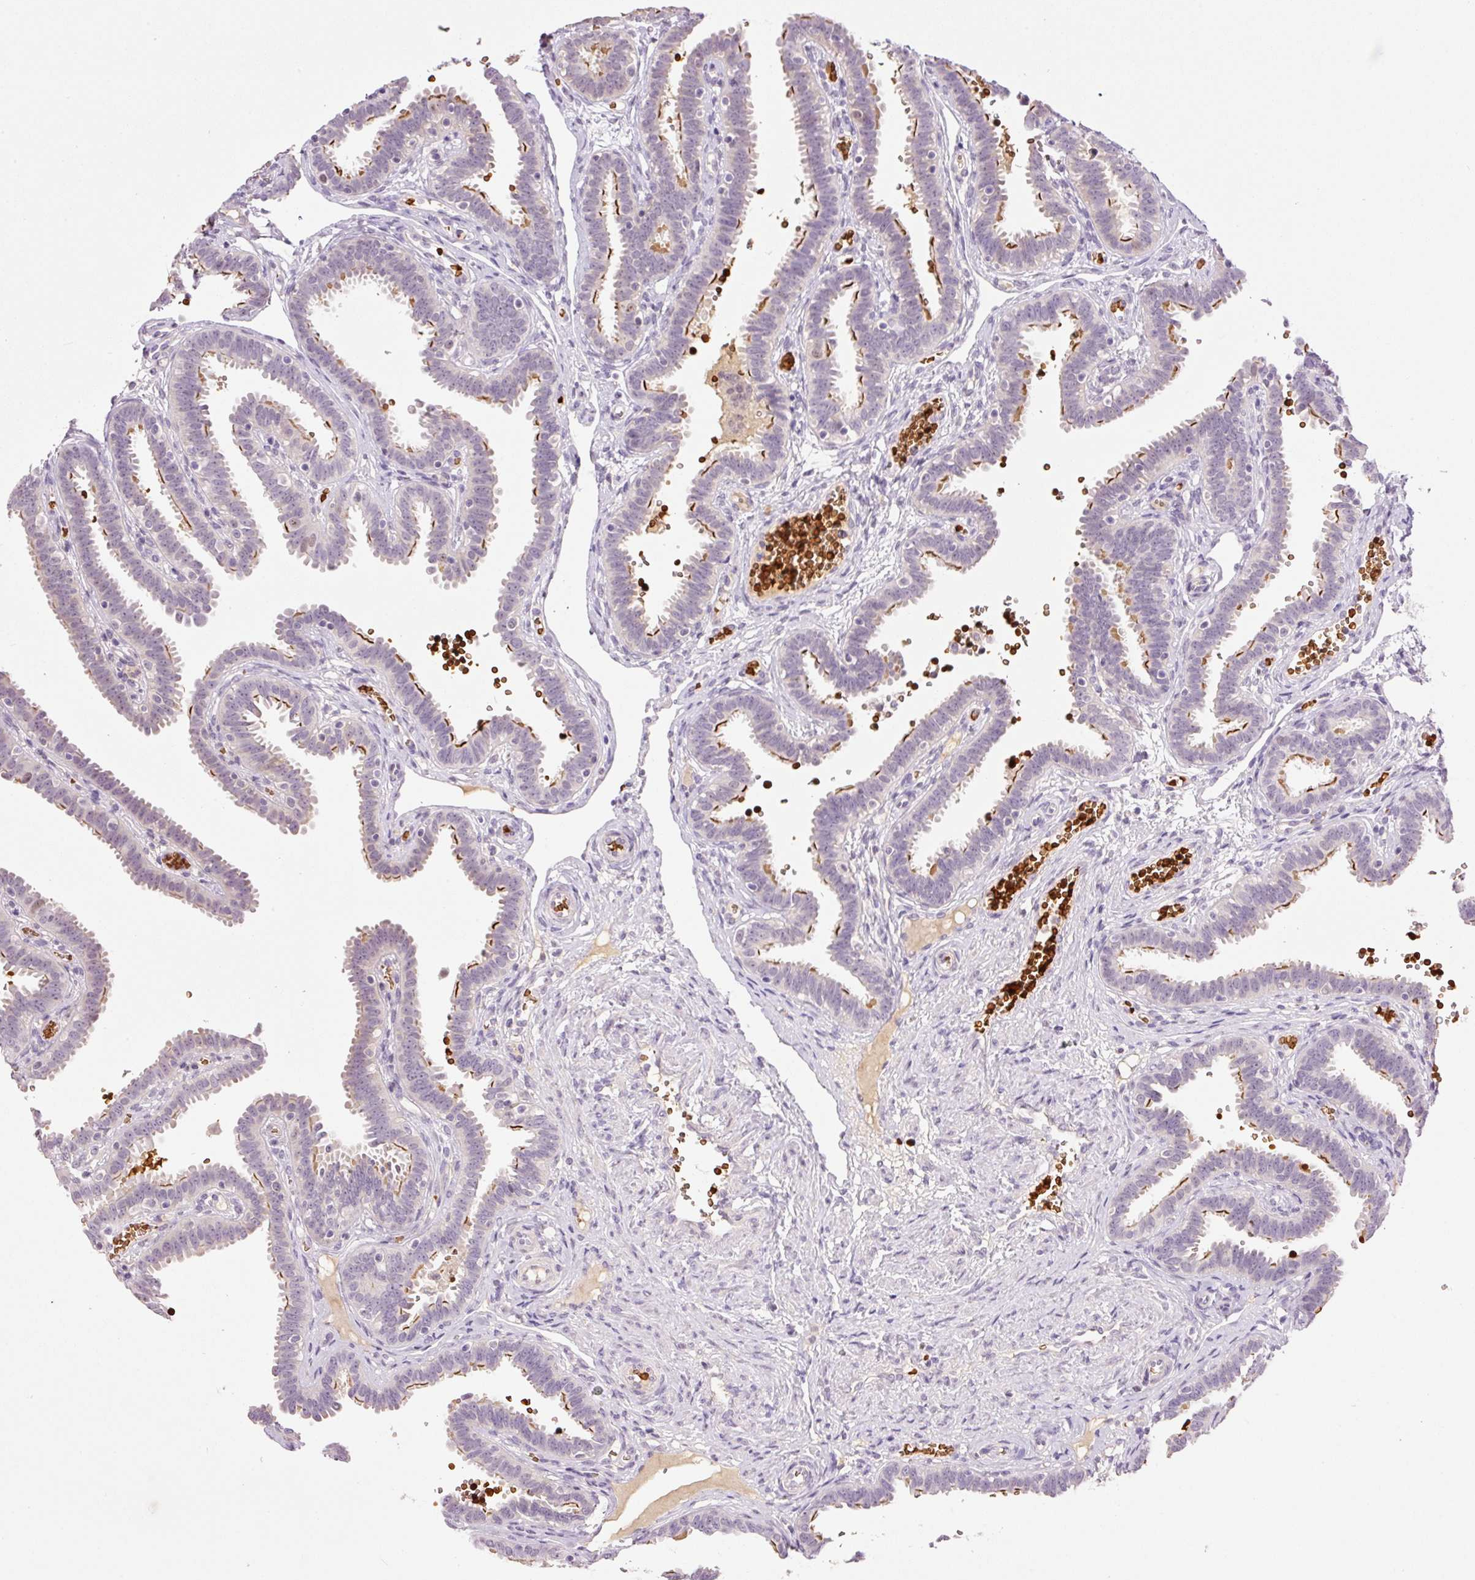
{"staining": {"intensity": "moderate", "quantity": "<25%", "location": "cytoplasmic/membranous"}, "tissue": "fallopian tube", "cell_type": "Glandular cells", "image_type": "normal", "snomed": [{"axis": "morphology", "description": "Normal tissue, NOS"}, {"axis": "topography", "description": "Fallopian tube"}], "caption": "An IHC histopathology image of unremarkable tissue is shown. Protein staining in brown shows moderate cytoplasmic/membranous positivity in fallopian tube within glandular cells. (DAB (3,3'-diaminobenzidine) IHC, brown staining for protein, blue staining for nuclei).", "gene": "LY6G6D", "patient": {"sex": "female", "age": 37}}